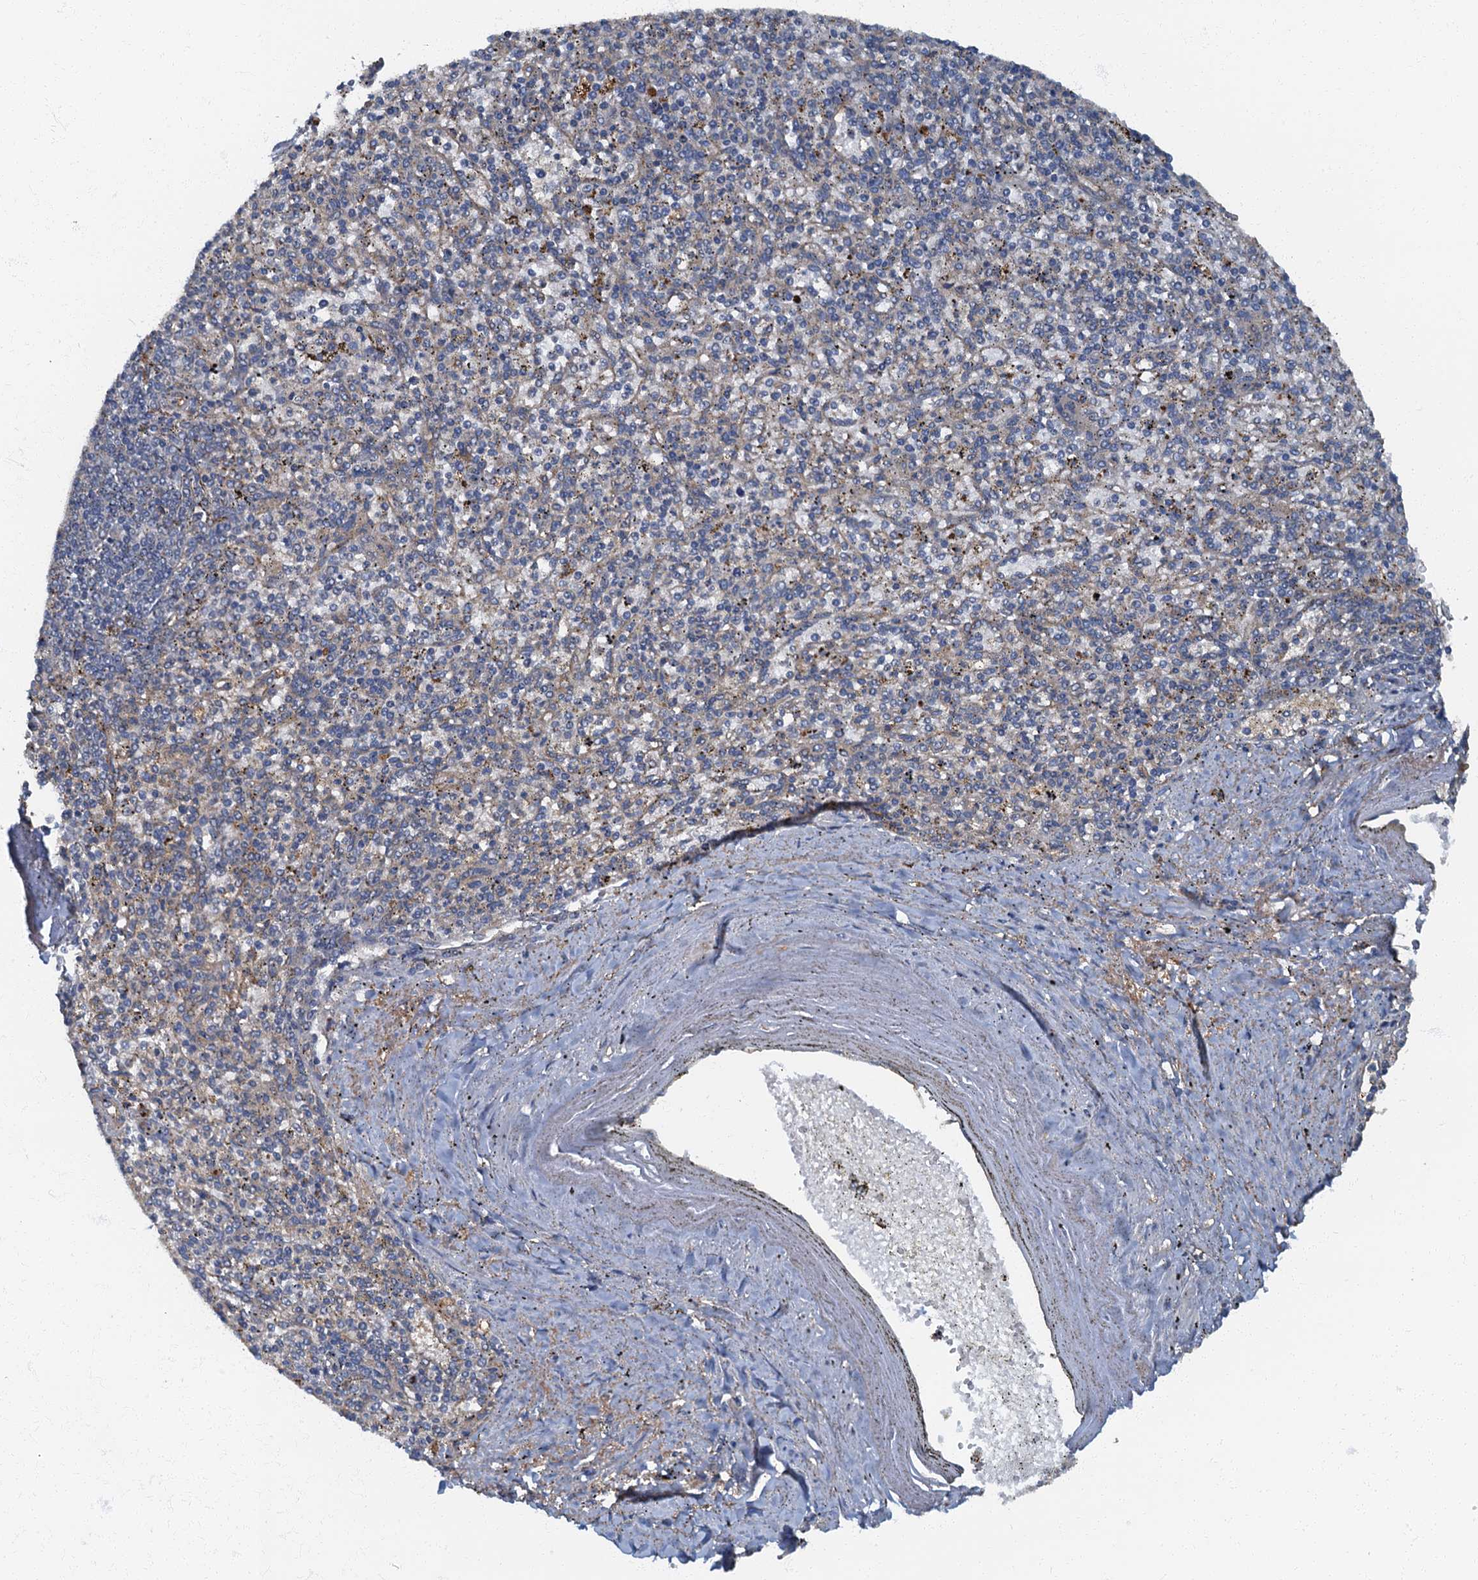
{"staining": {"intensity": "negative", "quantity": "none", "location": "none"}, "tissue": "spleen", "cell_type": "Cells in red pulp", "image_type": "normal", "snomed": [{"axis": "morphology", "description": "Normal tissue, NOS"}, {"axis": "topography", "description": "Spleen"}], "caption": "IHC micrograph of normal spleen: spleen stained with DAB exhibits no significant protein positivity in cells in red pulp. (Brightfield microscopy of DAB (3,3'-diaminobenzidine) immunohistochemistry at high magnification).", "gene": "ARL11", "patient": {"sex": "male", "age": 72}}